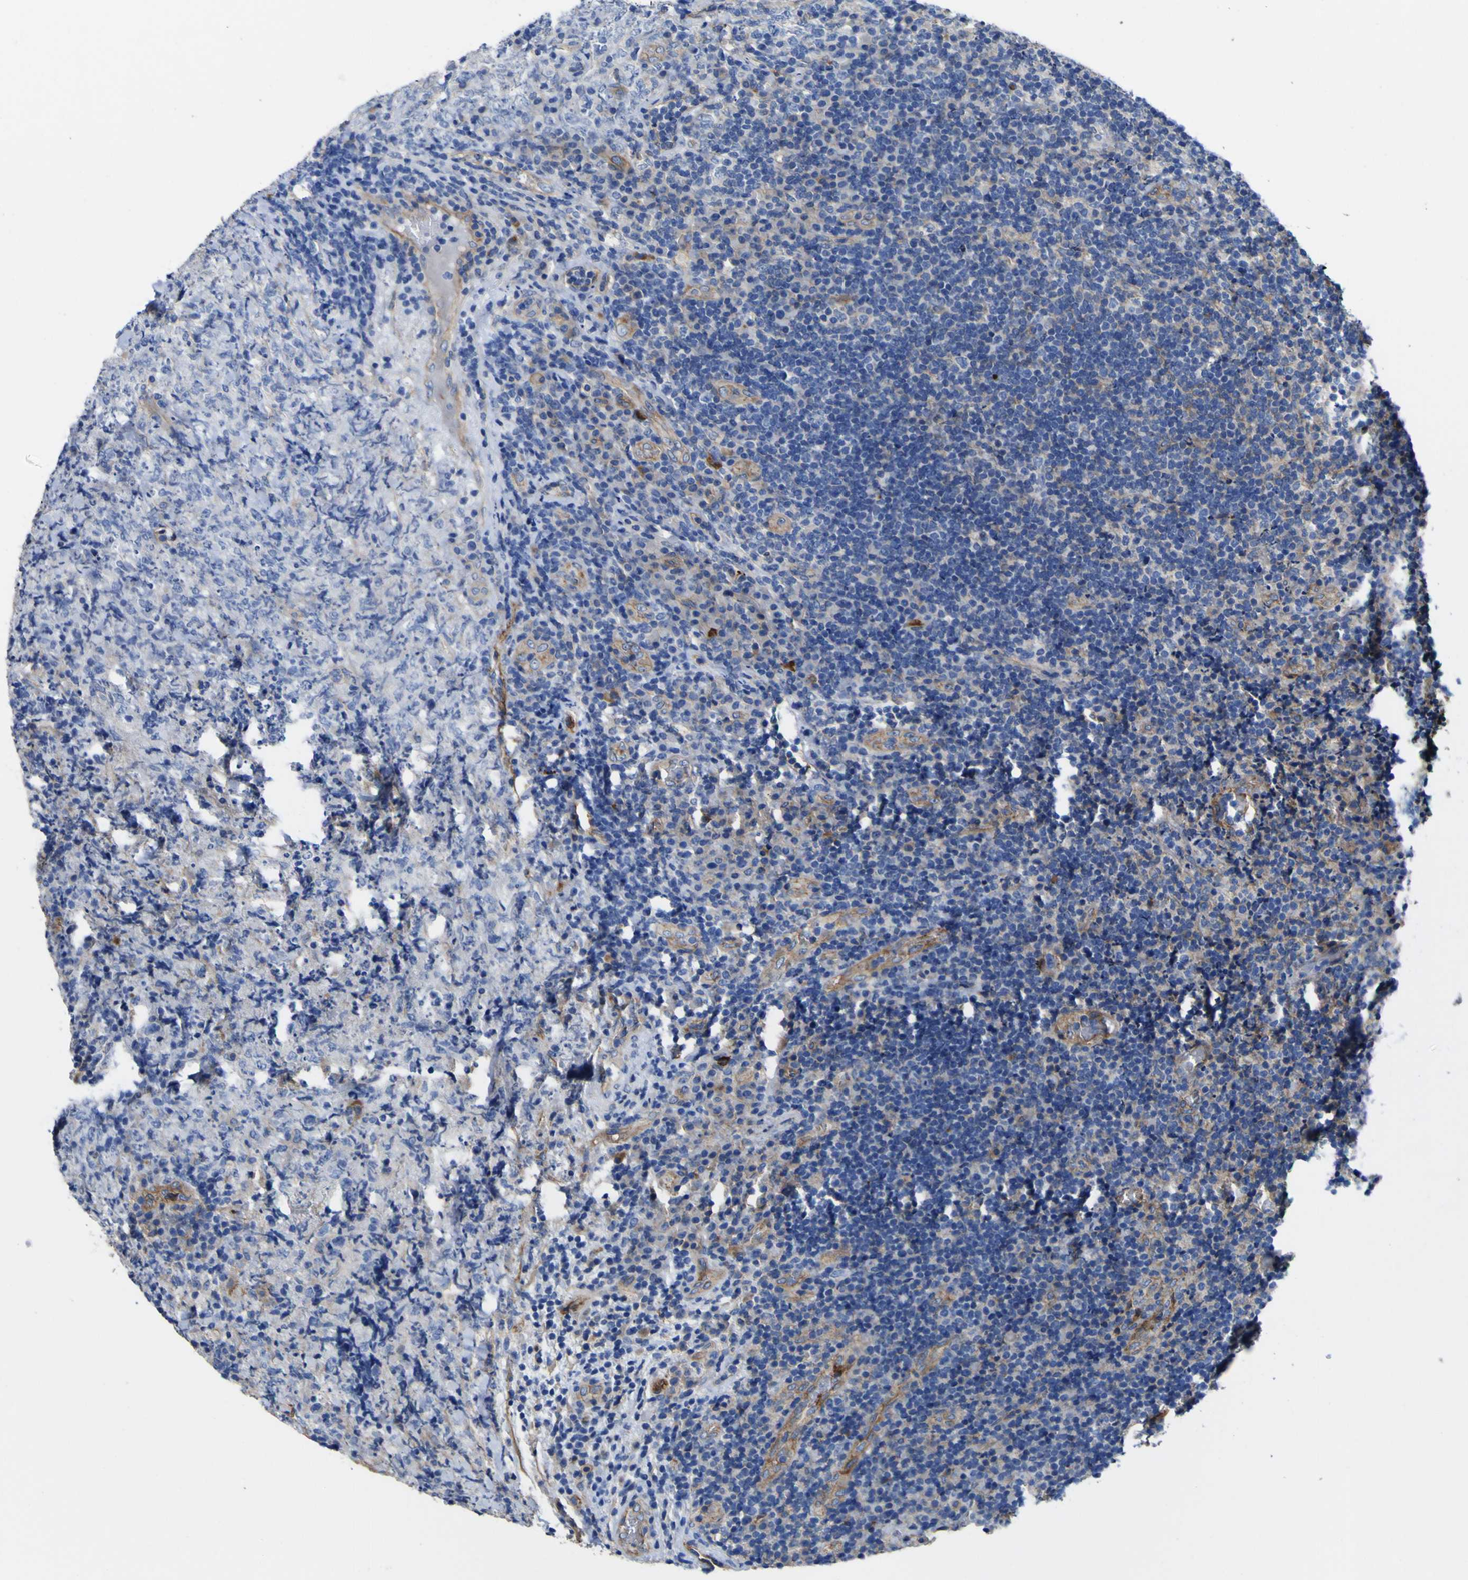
{"staining": {"intensity": "negative", "quantity": "none", "location": "none"}, "tissue": "lymphoma", "cell_type": "Tumor cells", "image_type": "cancer", "snomed": [{"axis": "morphology", "description": "Malignant lymphoma, non-Hodgkin's type, High grade"}, {"axis": "topography", "description": "Tonsil"}], "caption": "DAB (3,3'-diaminobenzidine) immunohistochemical staining of lymphoma exhibits no significant positivity in tumor cells.", "gene": "CD151", "patient": {"sex": "female", "age": 36}}